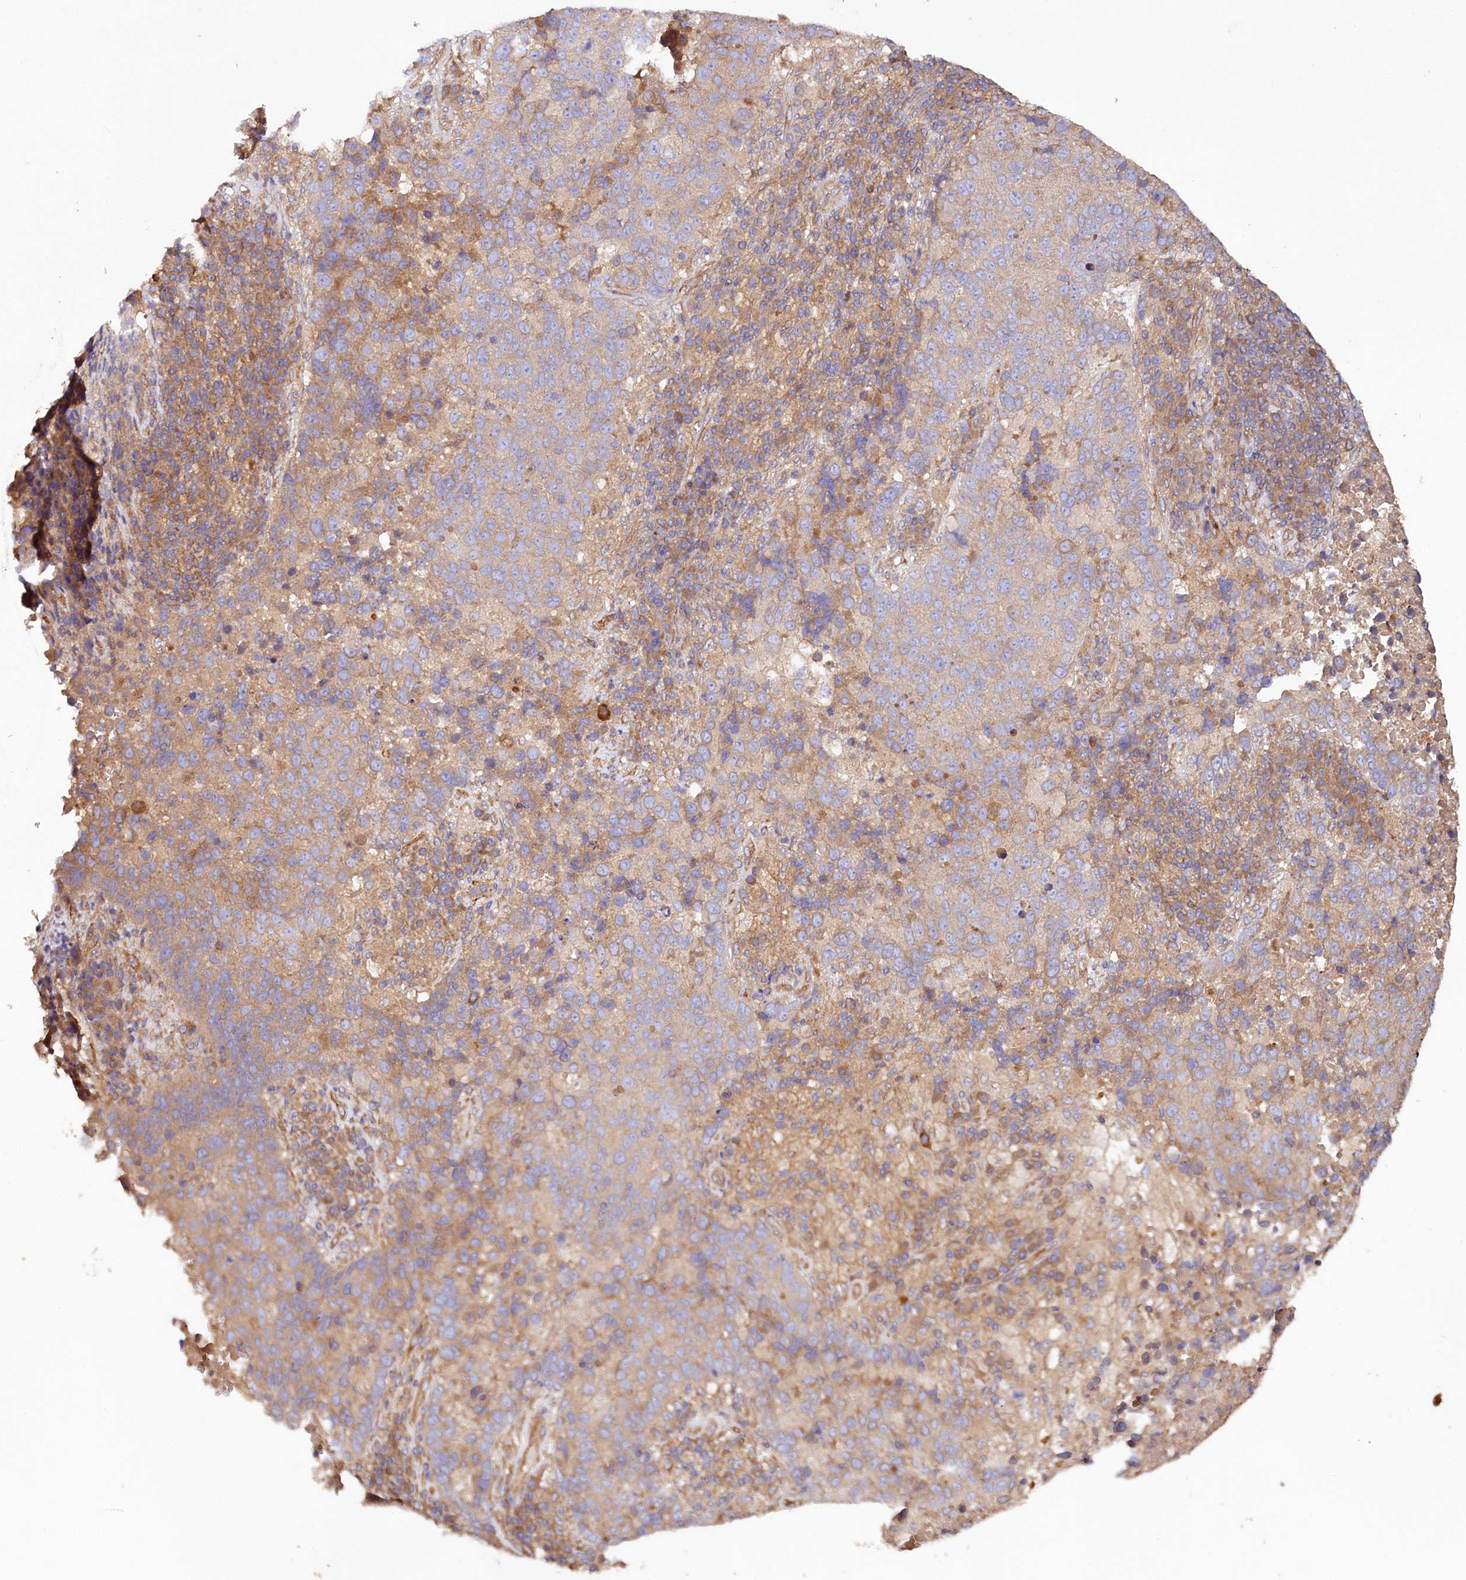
{"staining": {"intensity": "moderate", "quantity": "<25%", "location": "cytoplasmic/membranous"}, "tissue": "lung cancer", "cell_type": "Tumor cells", "image_type": "cancer", "snomed": [{"axis": "morphology", "description": "Squamous cell carcinoma, NOS"}, {"axis": "topography", "description": "Lung"}], "caption": "Lung squamous cell carcinoma was stained to show a protein in brown. There is low levels of moderate cytoplasmic/membranous staining in about <25% of tumor cells.", "gene": "CEP295", "patient": {"sex": "male", "age": 73}}